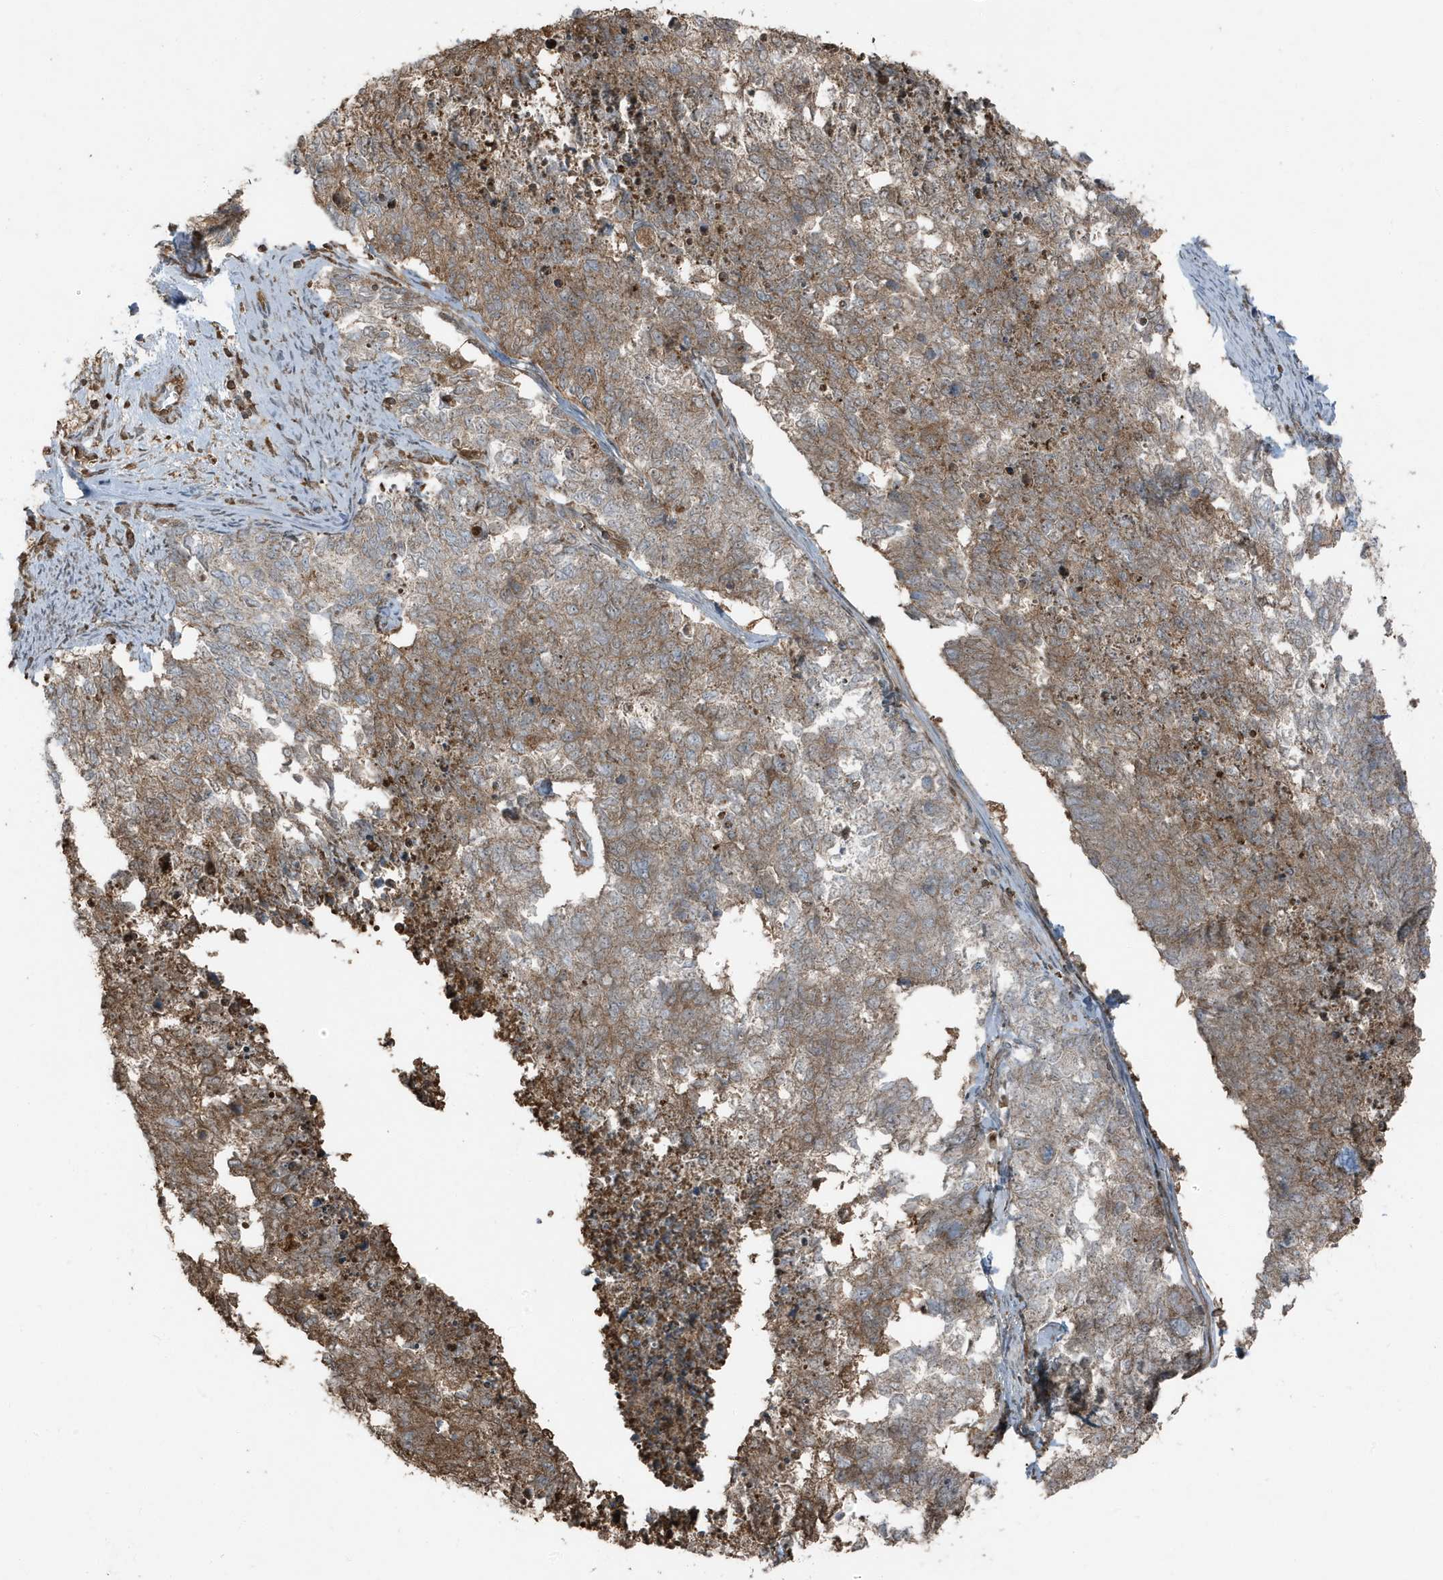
{"staining": {"intensity": "moderate", "quantity": ">75%", "location": "cytoplasmic/membranous"}, "tissue": "cervical cancer", "cell_type": "Tumor cells", "image_type": "cancer", "snomed": [{"axis": "morphology", "description": "Squamous cell carcinoma, NOS"}, {"axis": "topography", "description": "Cervix"}], "caption": "IHC photomicrograph of cervical cancer (squamous cell carcinoma) stained for a protein (brown), which displays medium levels of moderate cytoplasmic/membranous expression in approximately >75% of tumor cells.", "gene": "AZI2", "patient": {"sex": "female", "age": 63}}